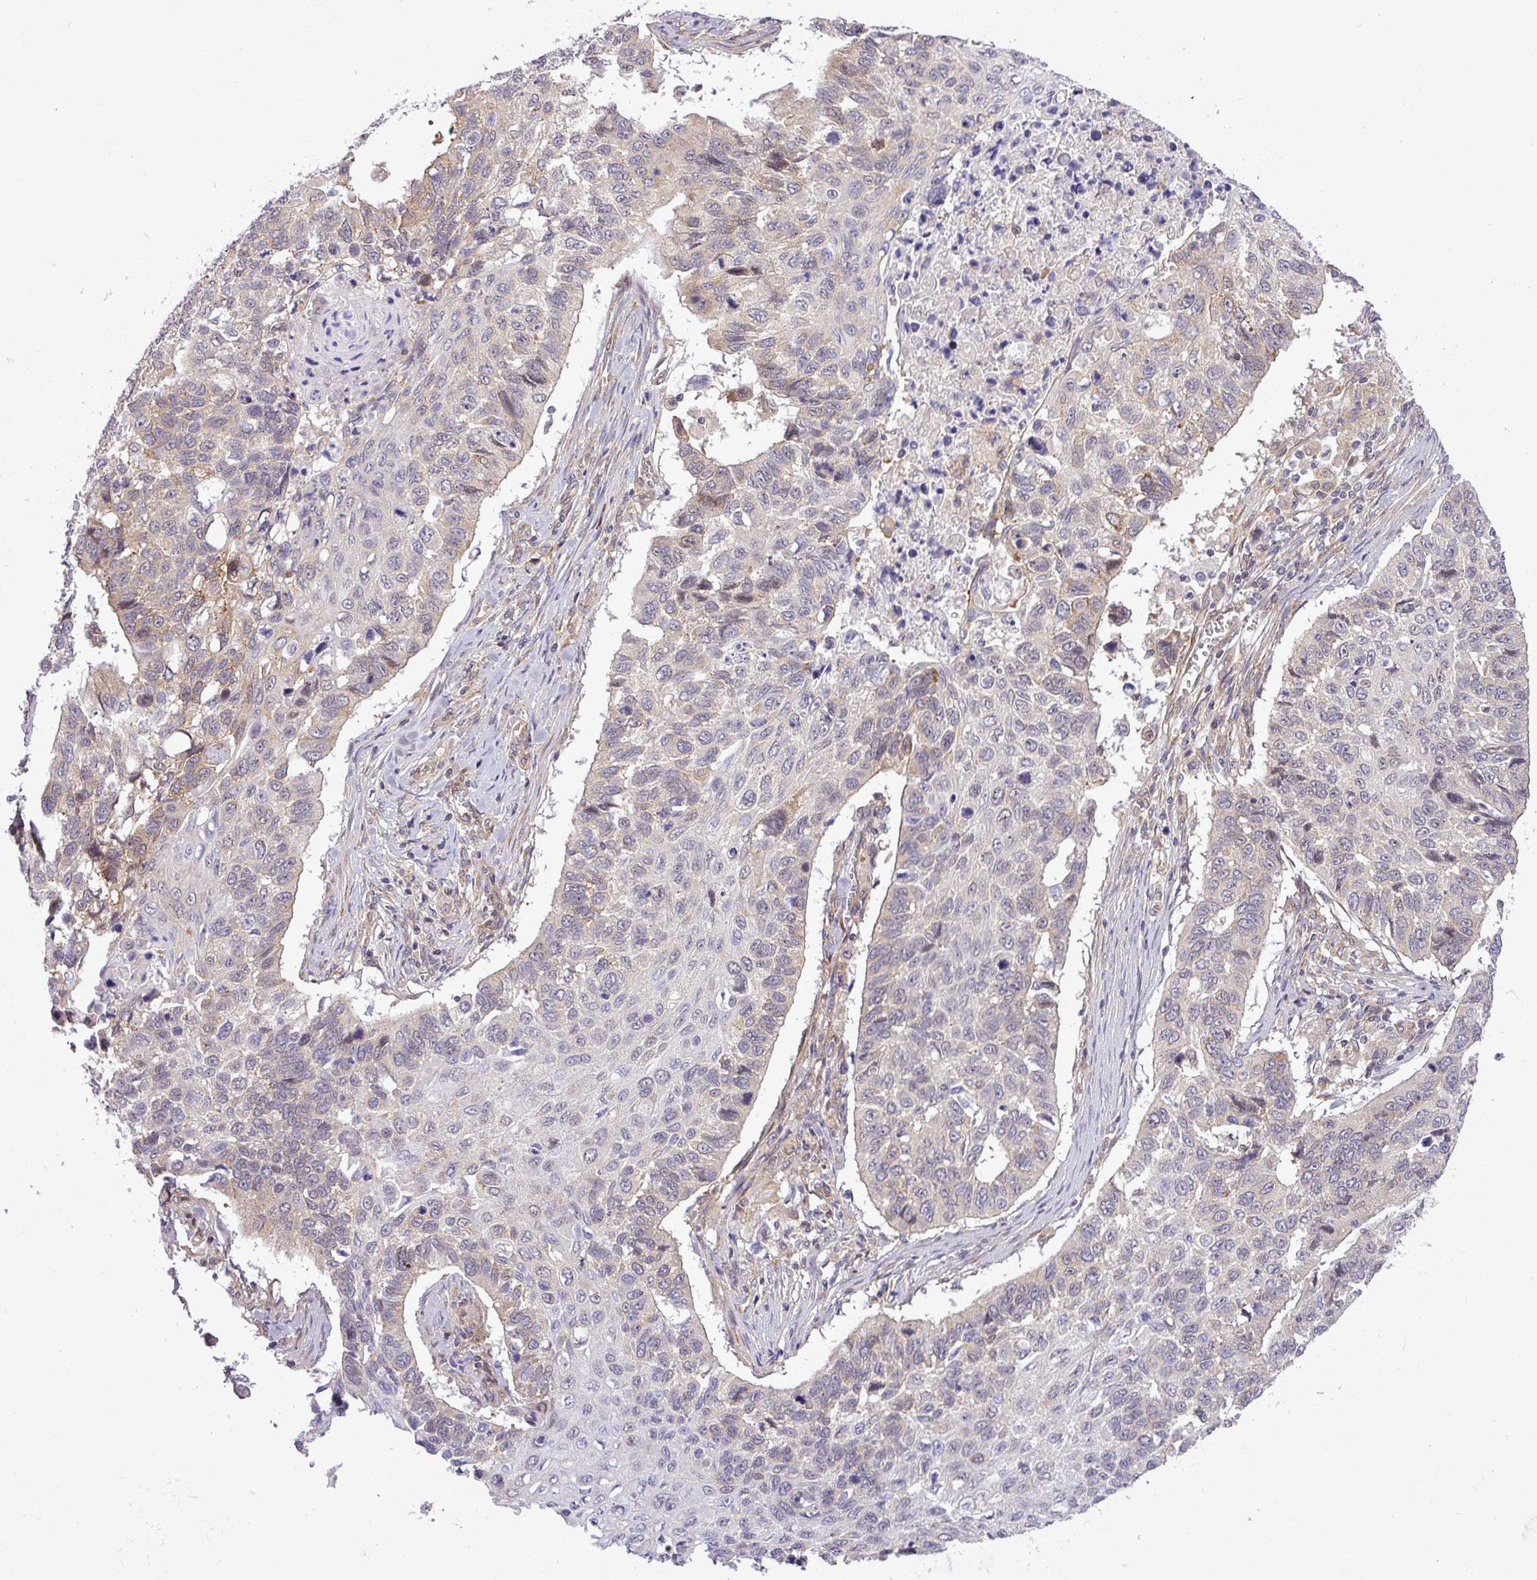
{"staining": {"intensity": "negative", "quantity": "none", "location": "none"}, "tissue": "lung cancer", "cell_type": "Tumor cells", "image_type": "cancer", "snomed": [{"axis": "morphology", "description": "Squamous cell carcinoma, NOS"}, {"axis": "topography", "description": "Lung"}], "caption": "IHC histopathology image of lung cancer stained for a protein (brown), which shows no staining in tumor cells.", "gene": "FAM222B", "patient": {"sex": "male", "age": 62}}